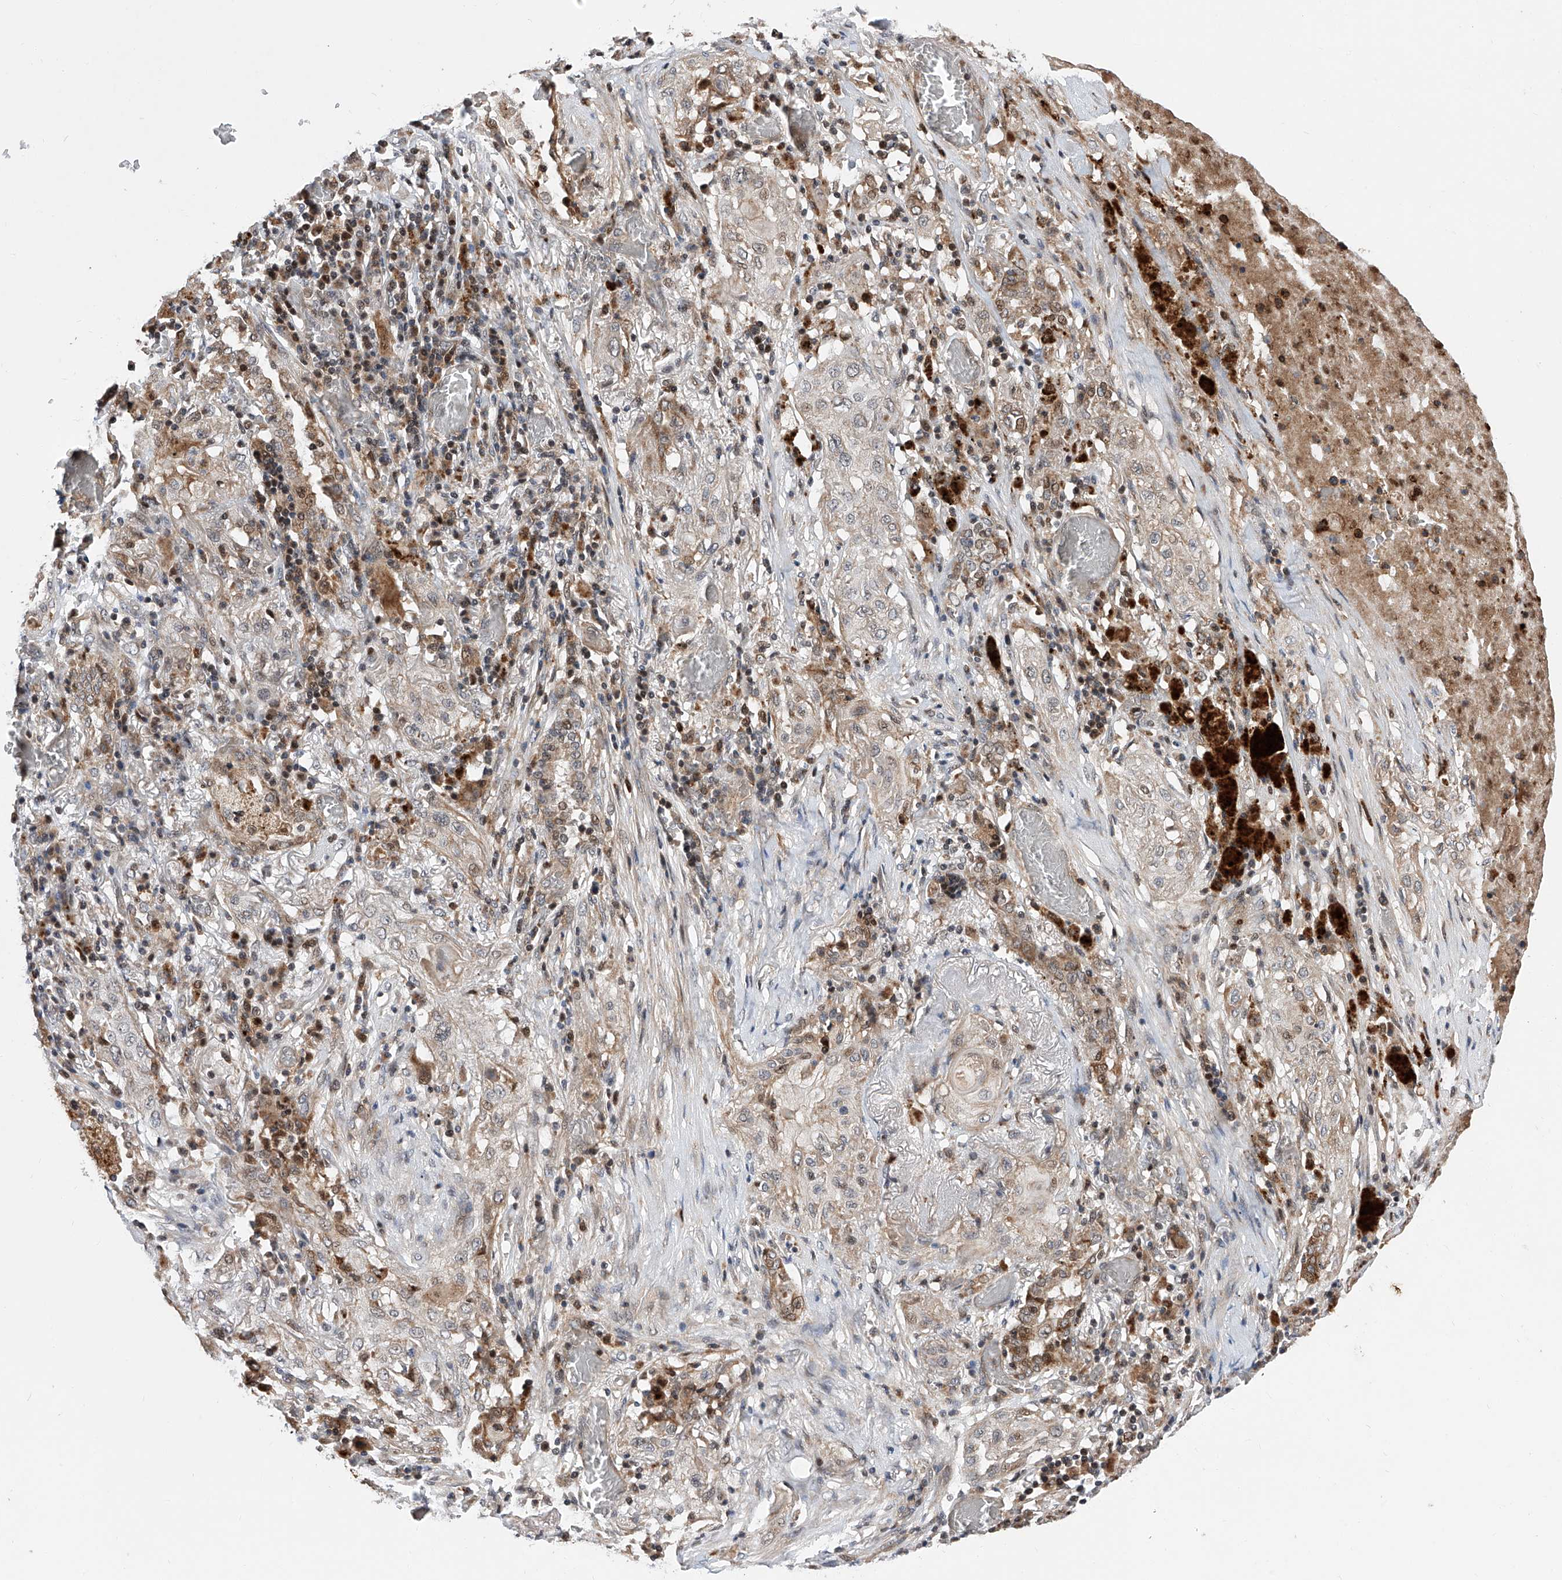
{"staining": {"intensity": "negative", "quantity": "none", "location": "none"}, "tissue": "lung cancer", "cell_type": "Tumor cells", "image_type": "cancer", "snomed": [{"axis": "morphology", "description": "Squamous cell carcinoma, NOS"}, {"axis": "topography", "description": "Lung"}], "caption": "Tumor cells are negative for brown protein staining in squamous cell carcinoma (lung). (Brightfield microscopy of DAB (3,3'-diaminobenzidine) IHC at high magnification).", "gene": "FARP2", "patient": {"sex": "female", "age": 47}}